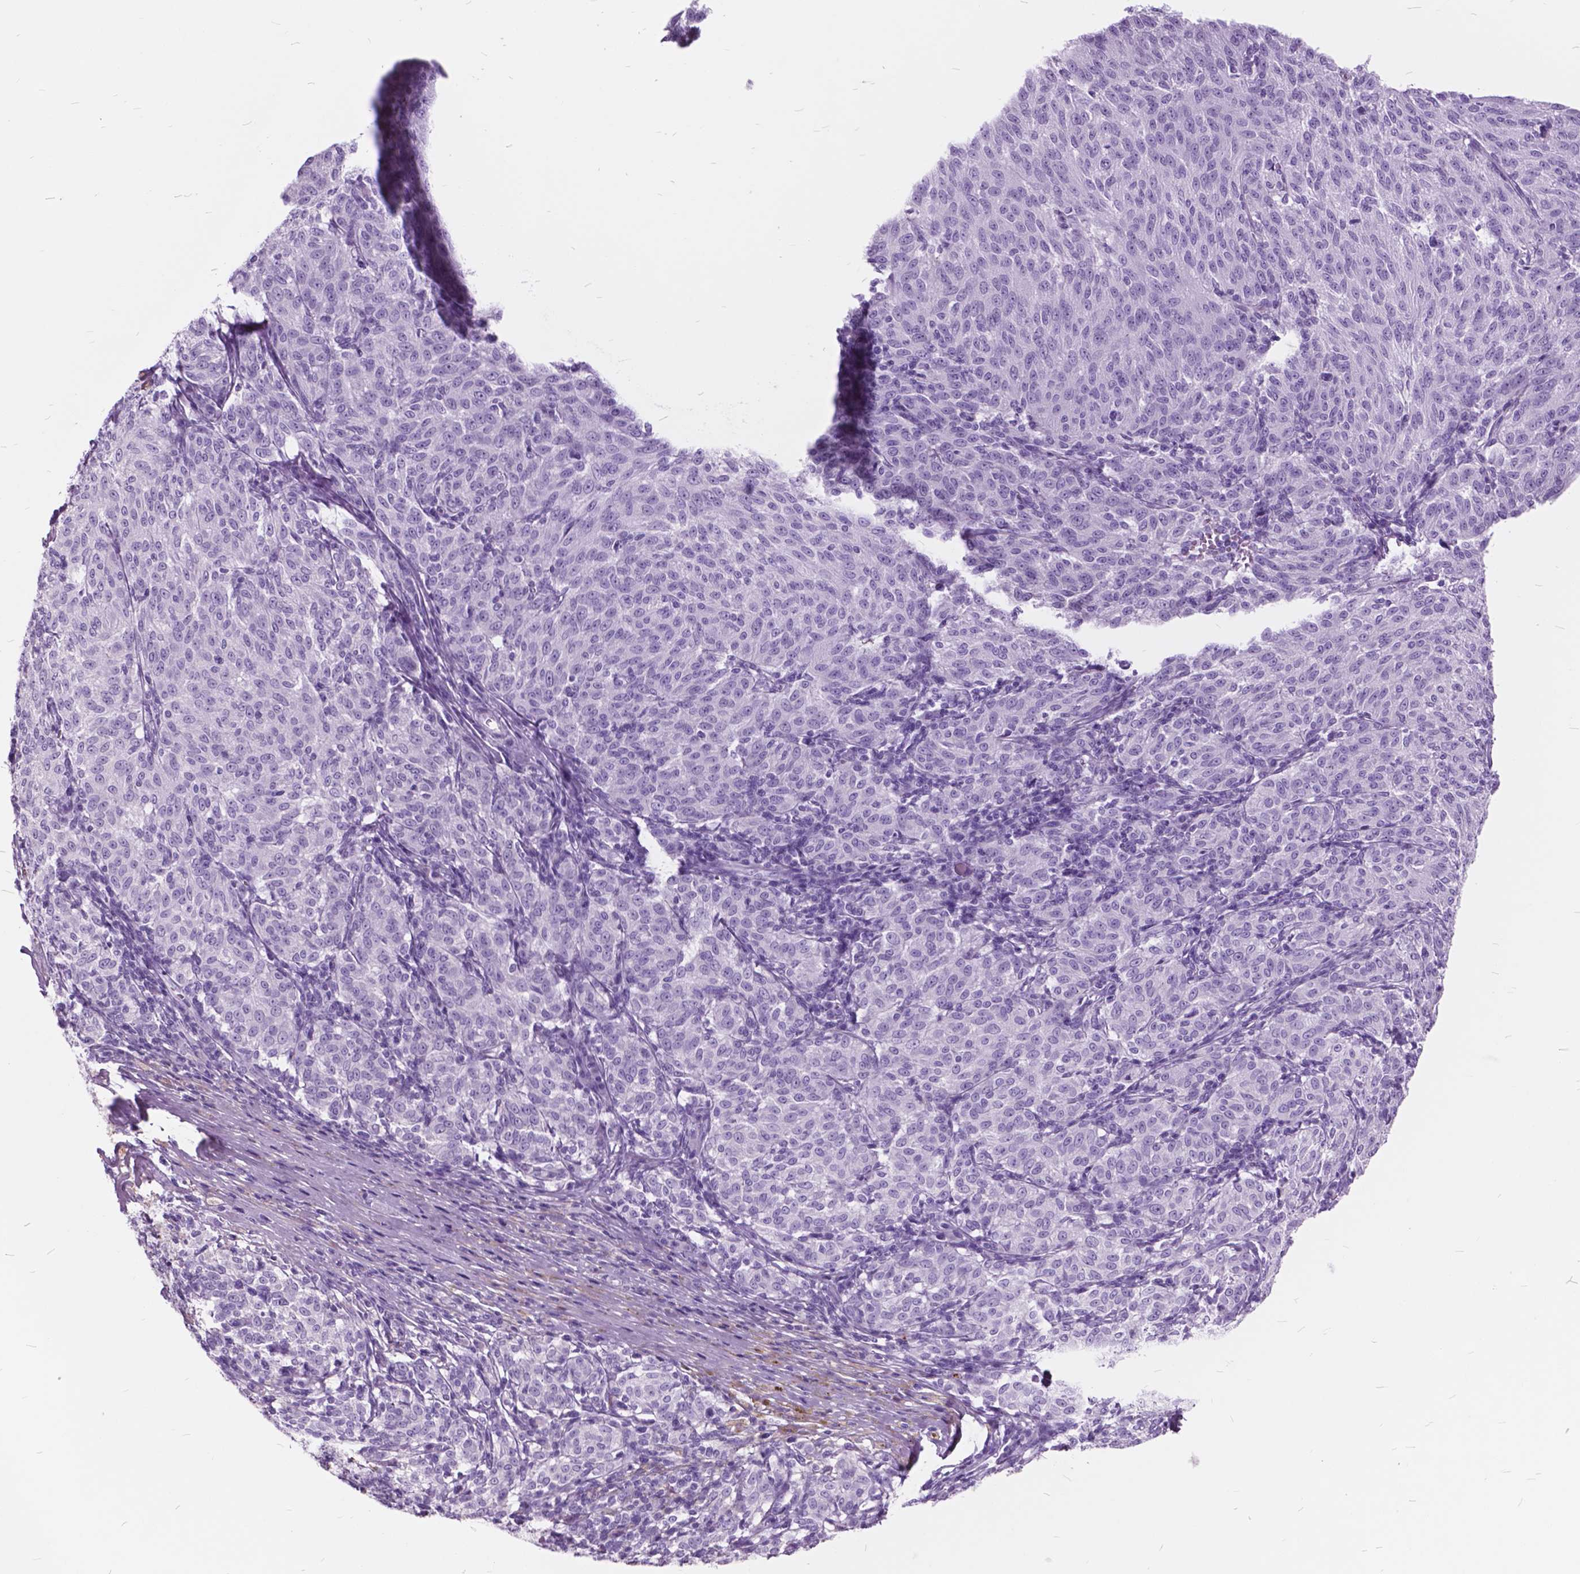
{"staining": {"intensity": "negative", "quantity": "none", "location": "none"}, "tissue": "melanoma", "cell_type": "Tumor cells", "image_type": "cancer", "snomed": [{"axis": "morphology", "description": "Malignant melanoma, NOS"}, {"axis": "topography", "description": "Skin"}], "caption": "This is an immunohistochemistry (IHC) micrograph of human melanoma. There is no expression in tumor cells.", "gene": "GDF9", "patient": {"sex": "female", "age": 72}}